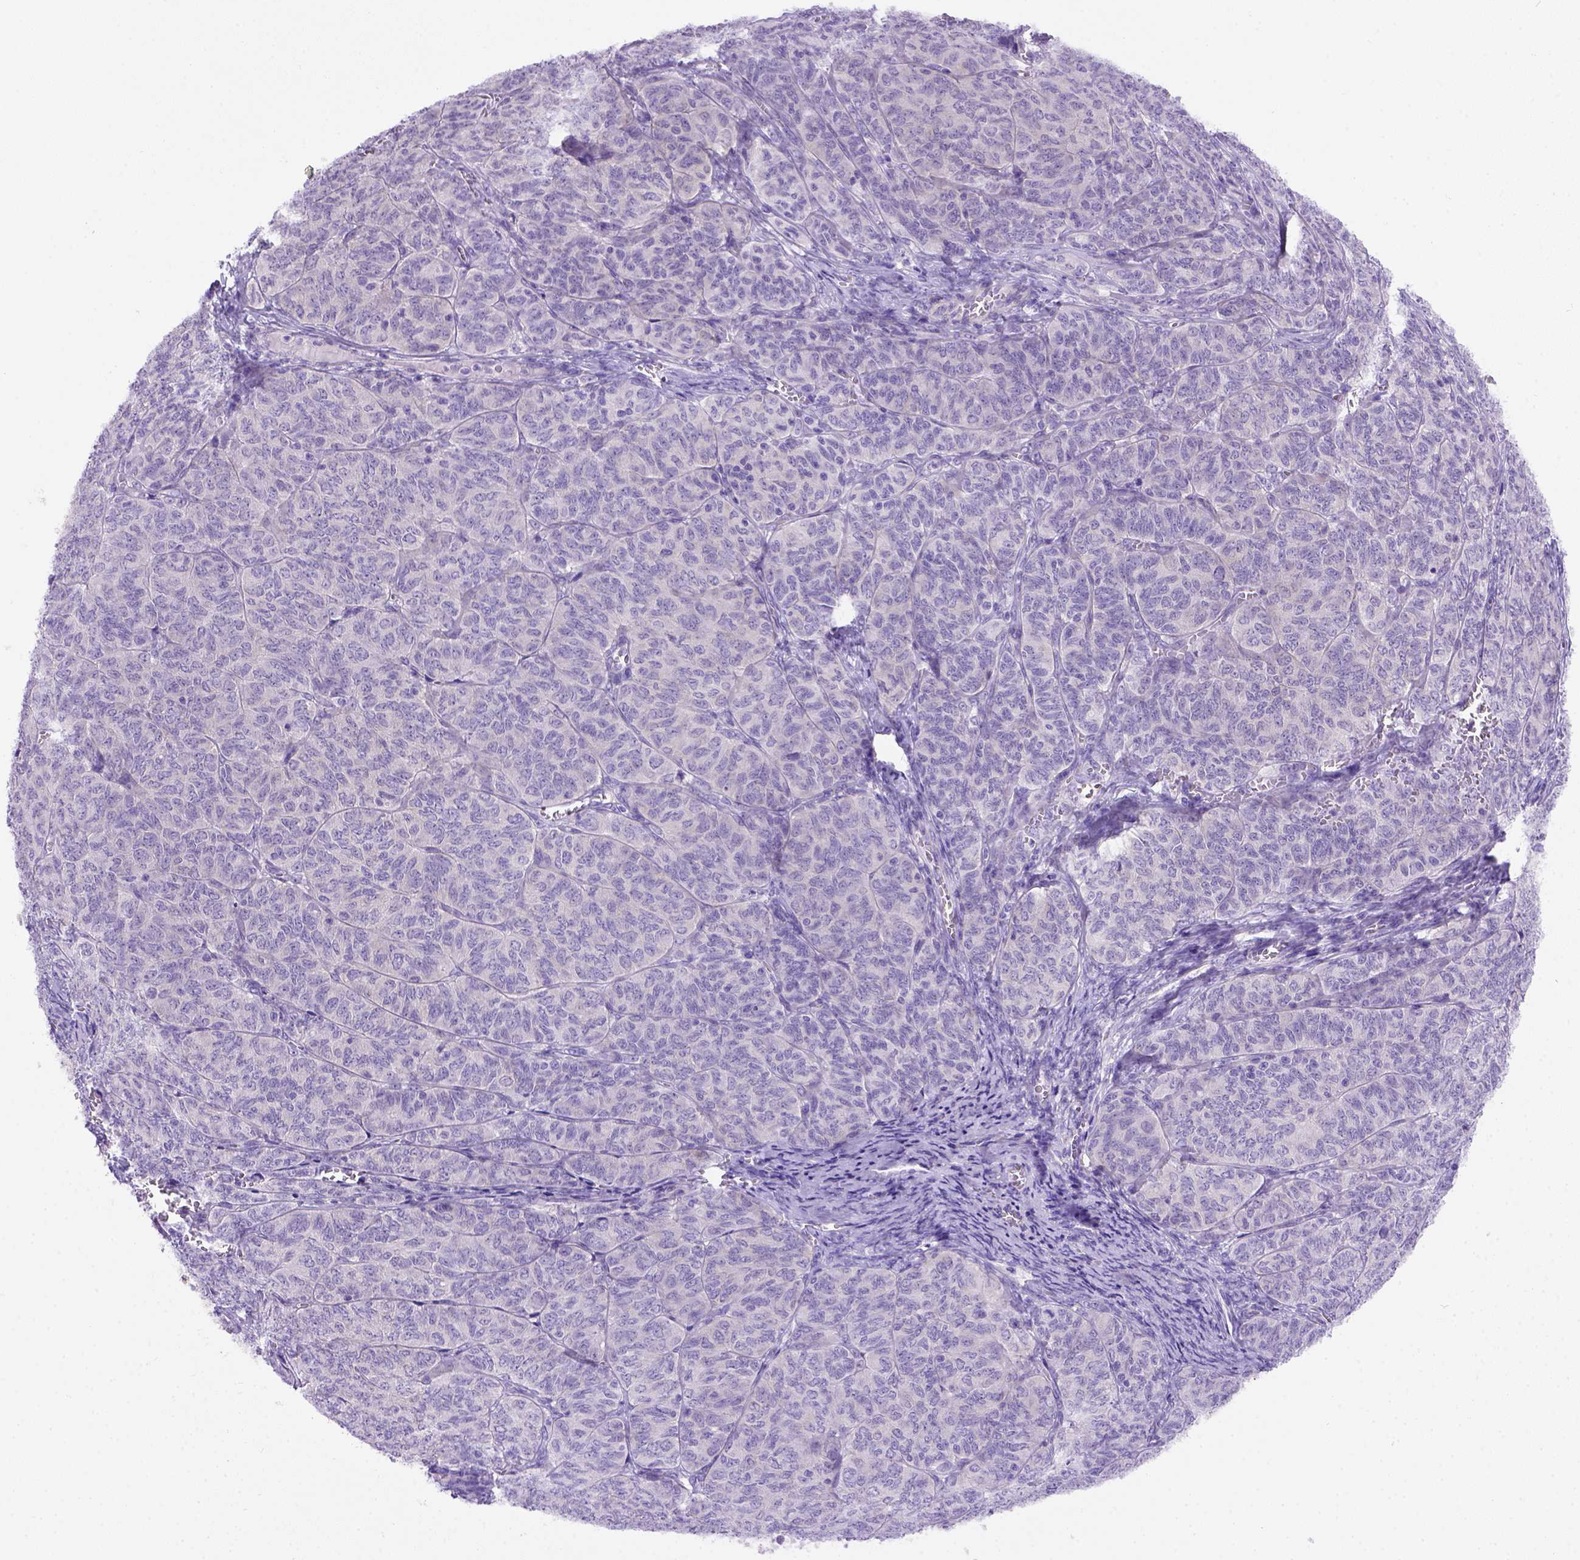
{"staining": {"intensity": "negative", "quantity": "none", "location": "none"}, "tissue": "ovarian cancer", "cell_type": "Tumor cells", "image_type": "cancer", "snomed": [{"axis": "morphology", "description": "Carcinoma, endometroid"}, {"axis": "topography", "description": "Ovary"}], "caption": "Micrograph shows no significant protein positivity in tumor cells of ovarian cancer.", "gene": "FOXI1", "patient": {"sex": "female", "age": 80}}